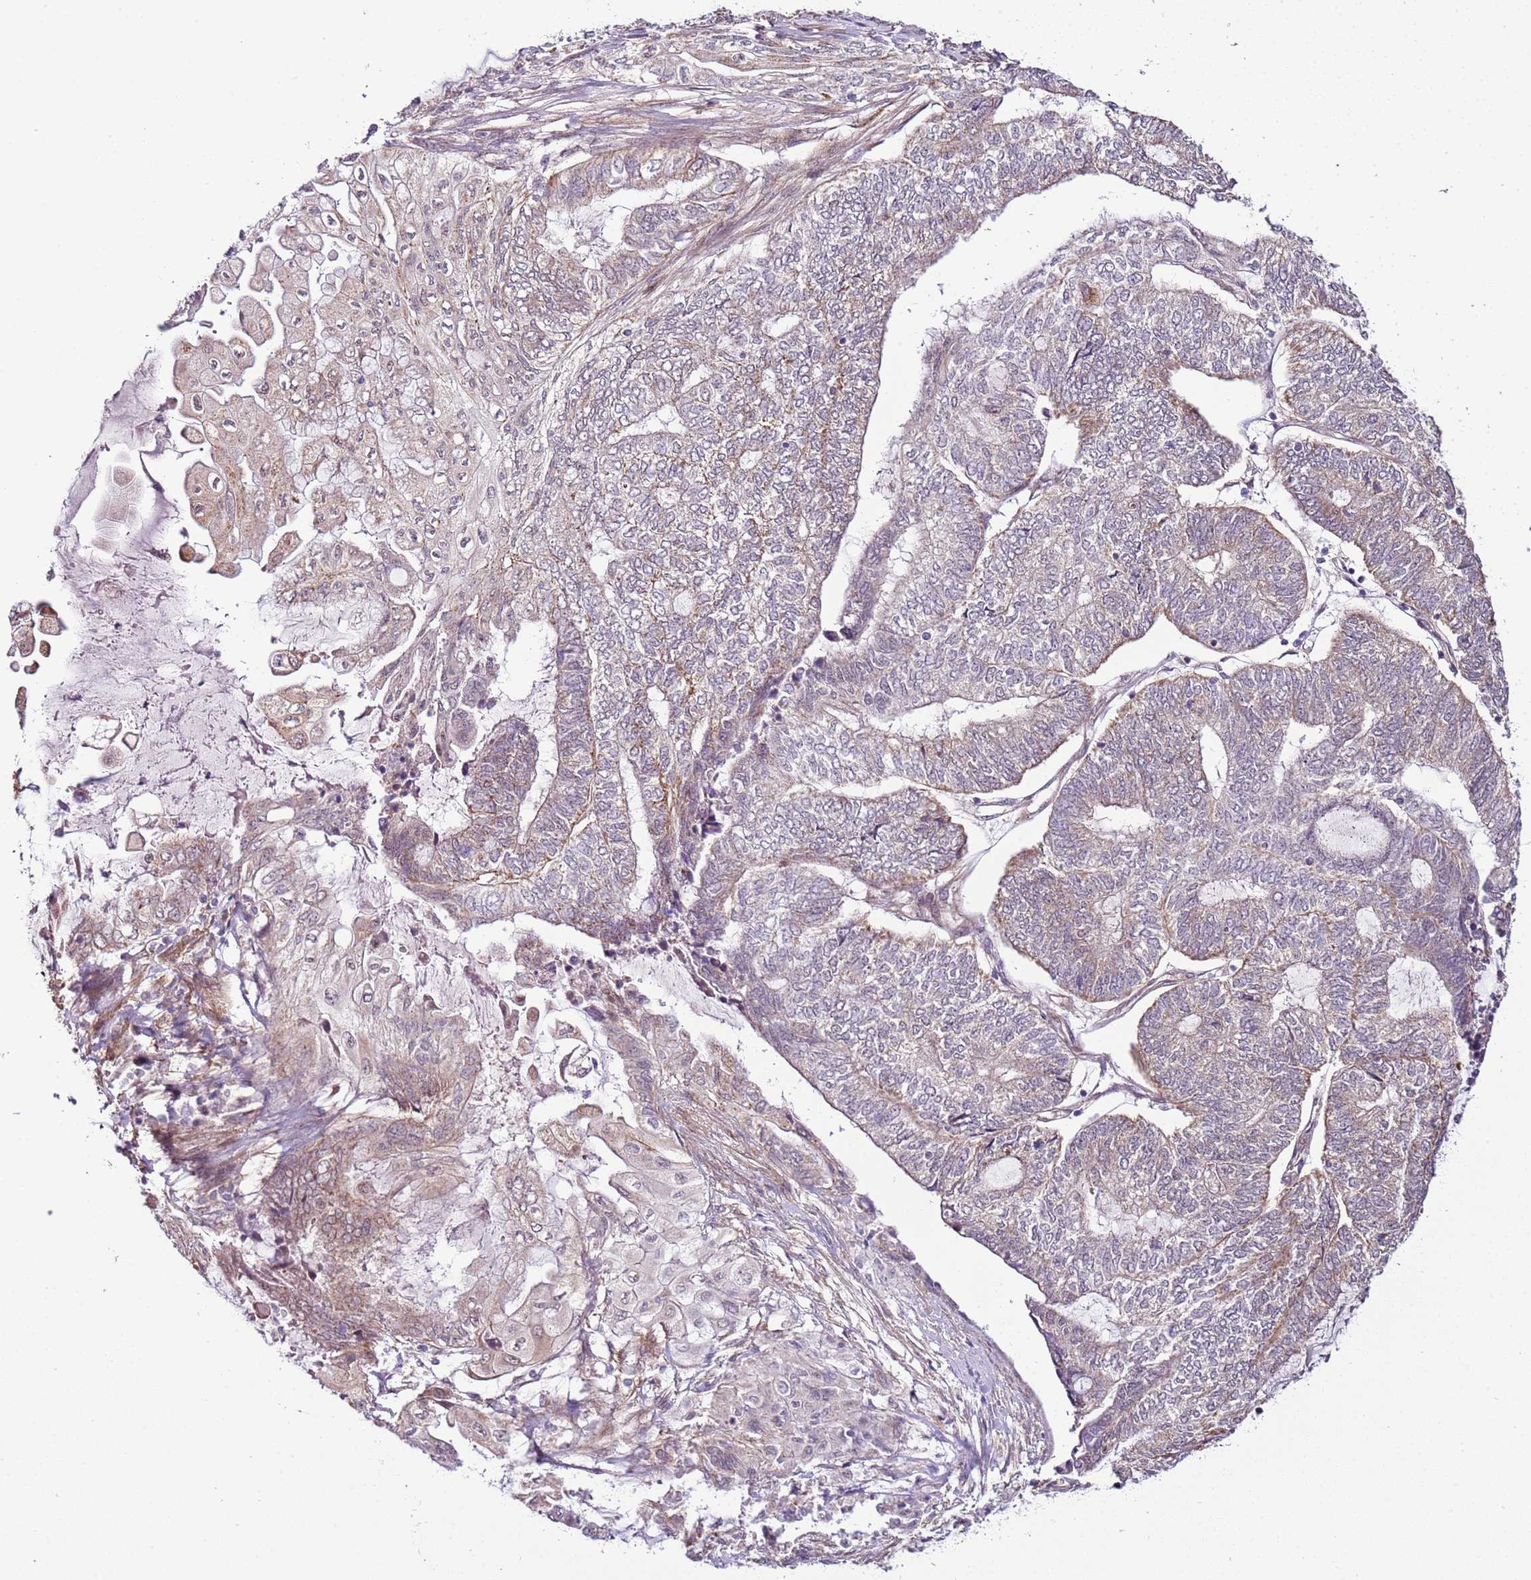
{"staining": {"intensity": "moderate", "quantity": "<25%", "location": "cytoplasmic/membranous"}, "tissue": "endometrial cancer", "cell_type": "Tumor cells", "image_type": "cancer", "snomed": [{"axis": "morphology", "description": "Adenocarcinoma, NOS"}, {"axis": "topography", "description": "Uterus"}, {"axis": "topography", "description": "Endometrium"}], "caption": "Immunohistochemistry (IHC) image of human endometrial cancer (adenocarcinoma) stained for a protein (brown), which demonstrates low levels of moderate cytoplasmic/membranous staining in about <25% of tumor cells.", "gene": "SCARA3", "patient": {"sex": "female", "age": 70}}